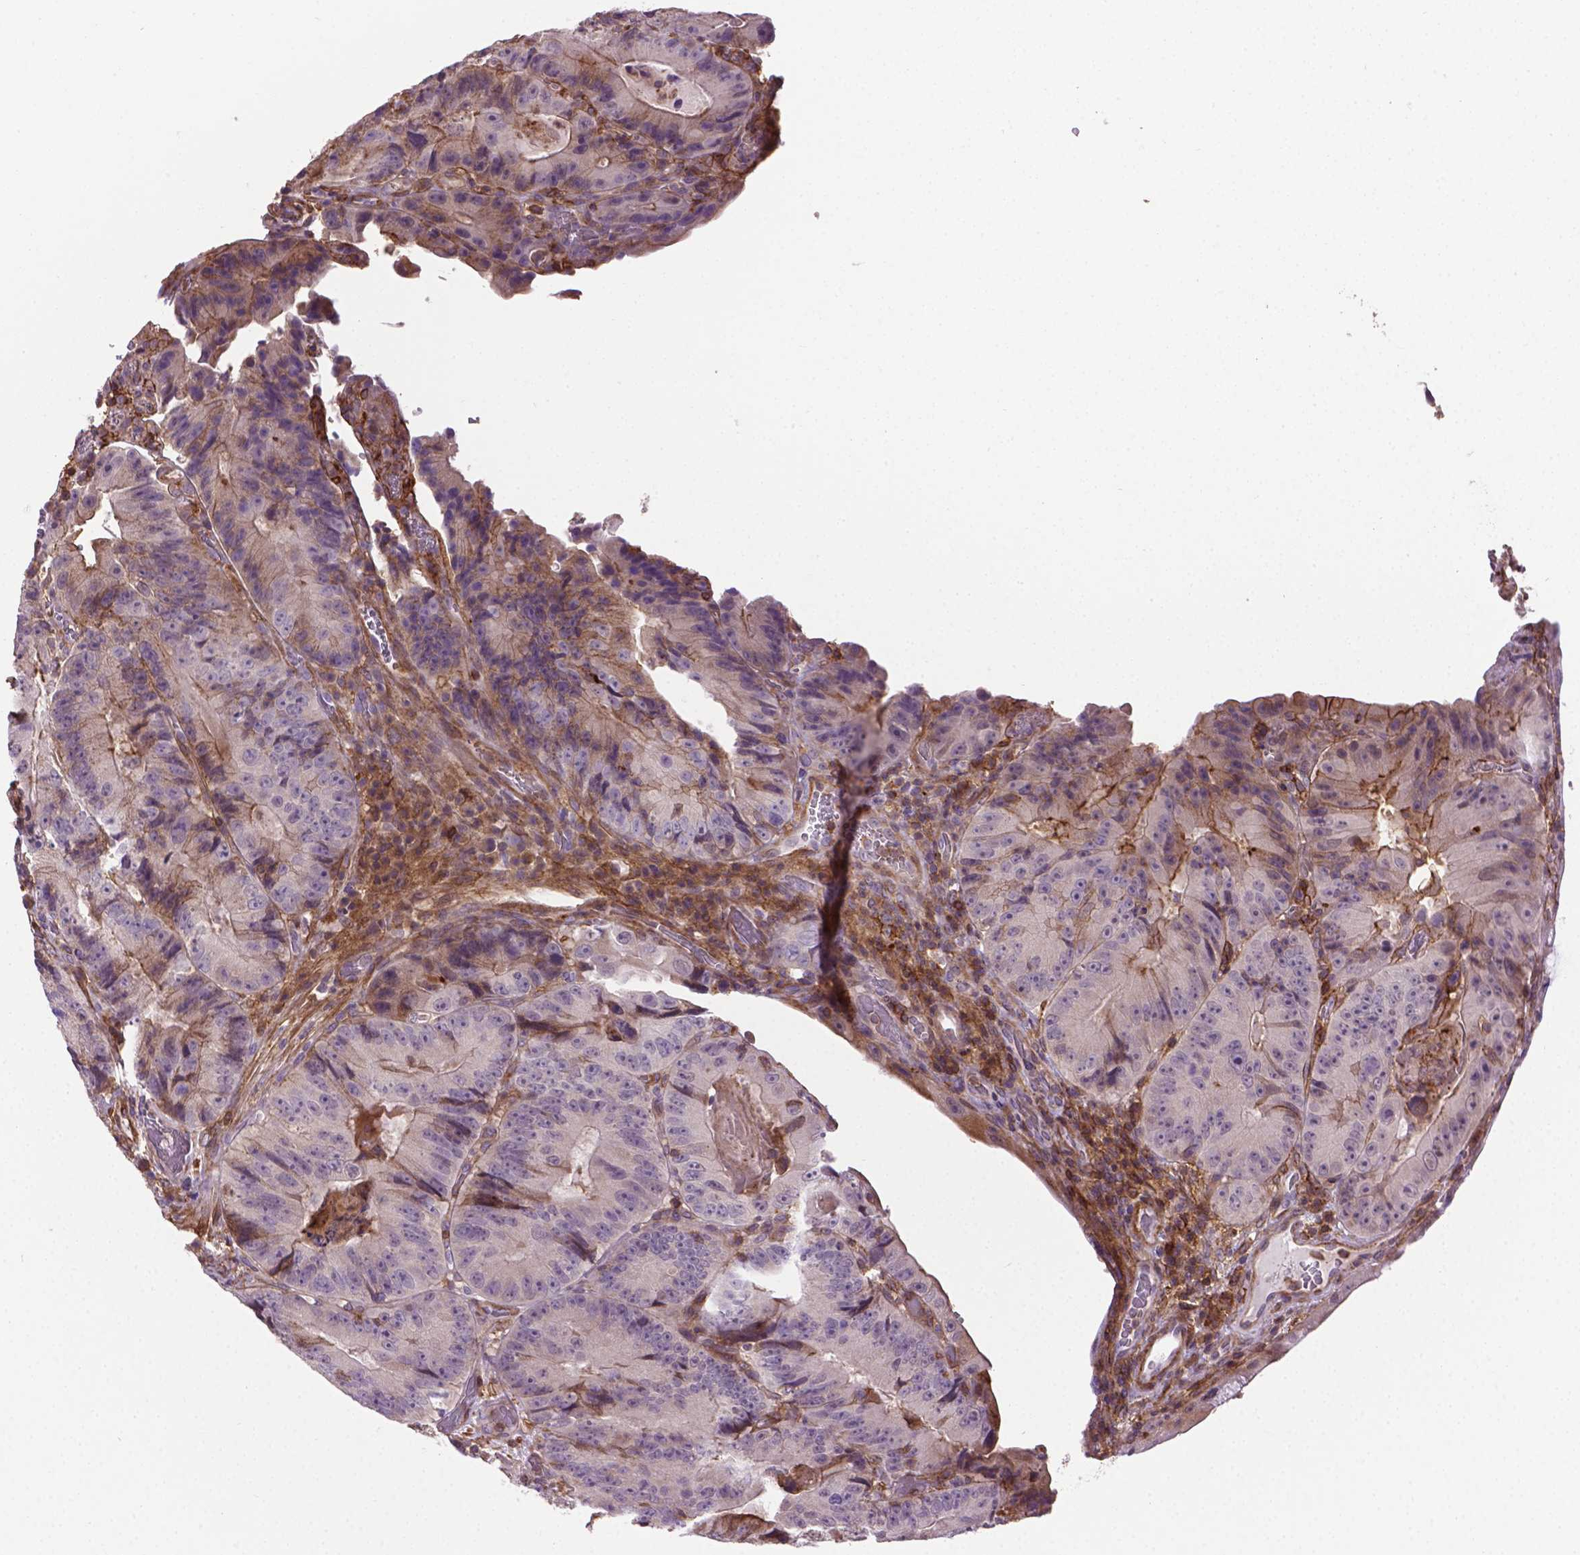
{"staining": {"intensity": "negative", "quantity": "none", "location": "none"}, "tissue": "colorectal cancer", "cell_type": "Tumor cells", "image_type": "cancer", "snomed": [{"axis": "morphology", "description": "Adenocarcinoma, NOS"}, {"axis": "topography", "description": "Colon"}], "caption": "Protein analysis of colorectal cancer demonstrates no significant expression in tumor cells.", "gene": "ACAD10", "patient": {"sex": "female", "age": 86}}